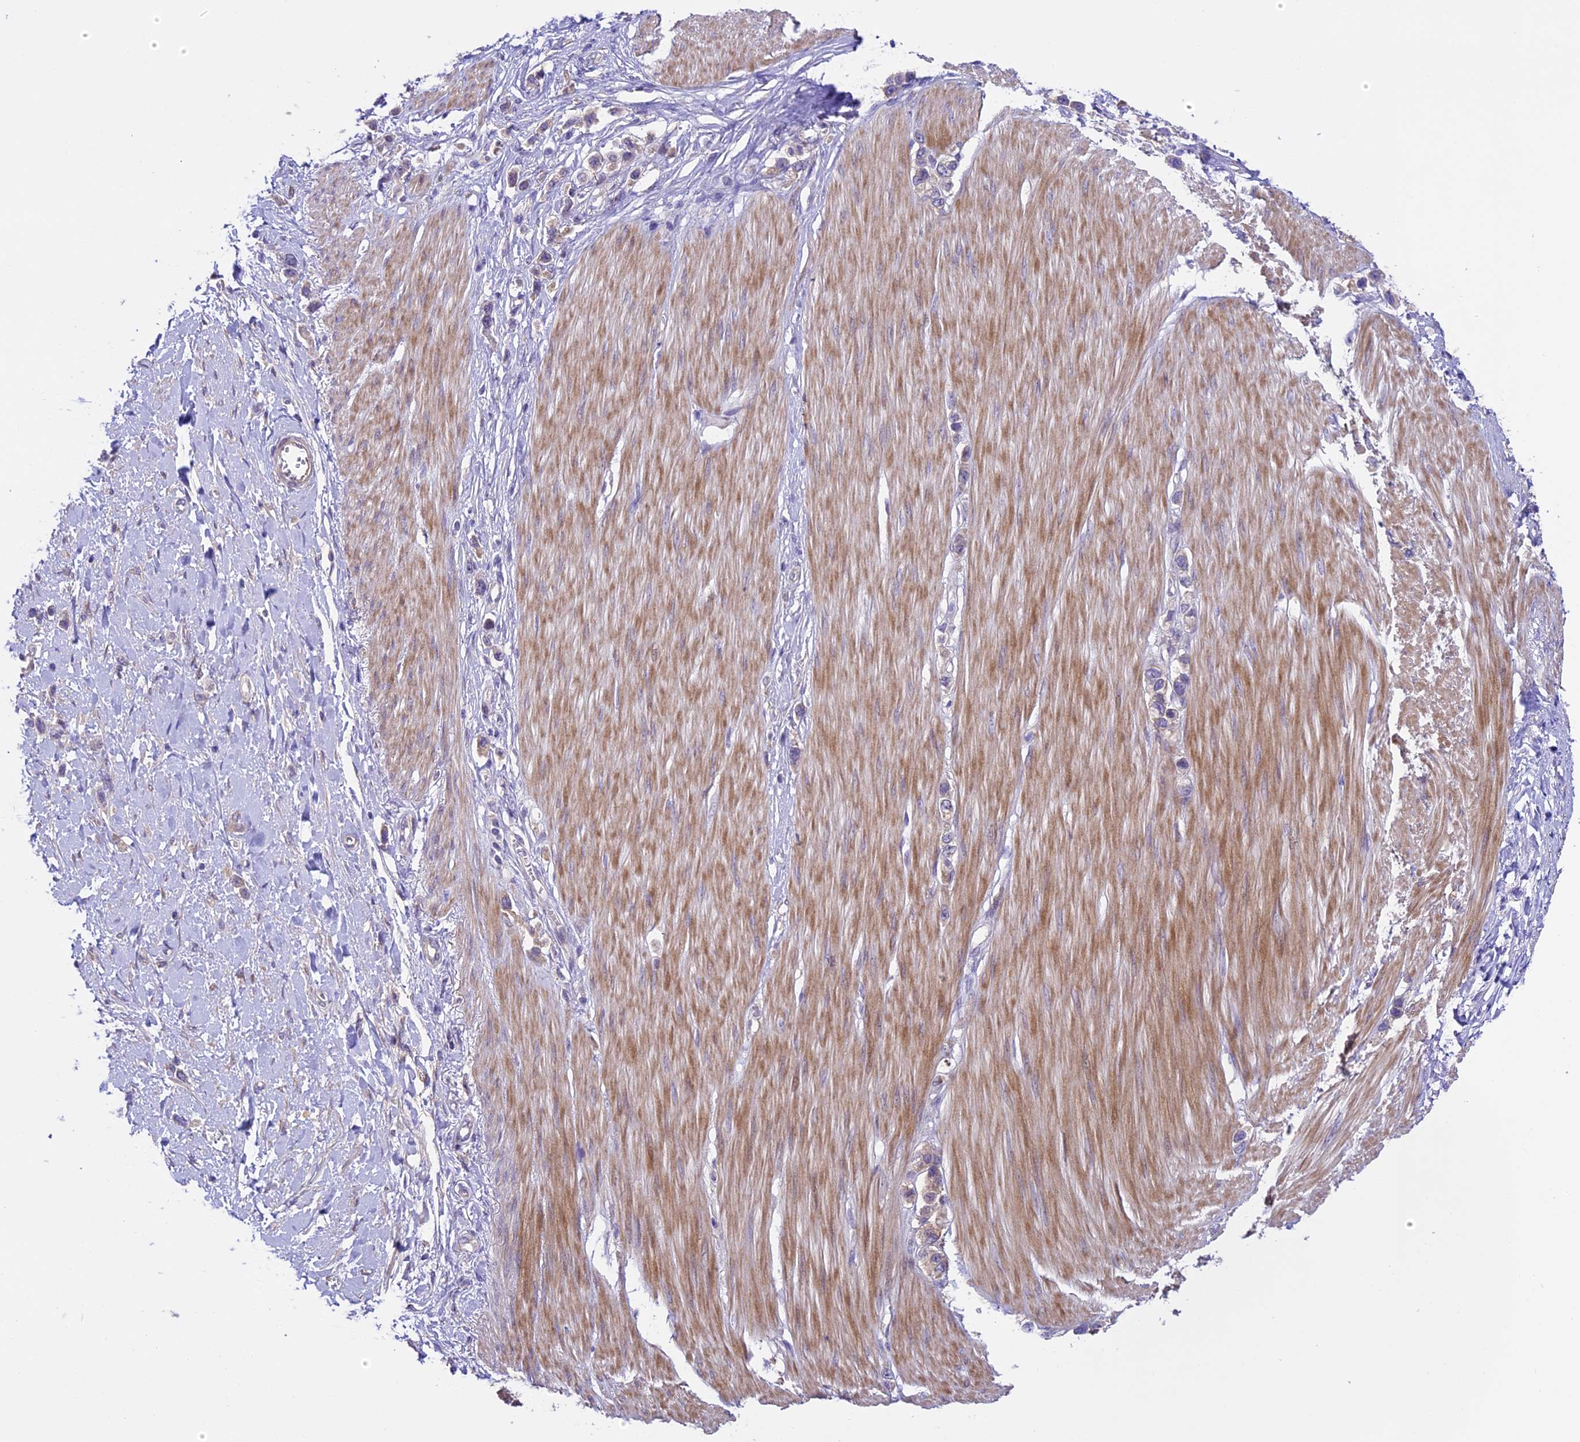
{"staining": {"intensity": "weak", "quantity": "25%-75%", "location": "cytoplasmic/membranous"}, "tissue": "stomach cancer", "cell_type": "Tumor cells", "image_type": "cancer", "snomed": [{"axis": "morphology", "description": "Adenocarcinoma, NOS"}, {"axis": "topography", "description": "Stomach"}], "caption": "Tumor cells show low levels of weak cytoplasmic/membranous positivity in approximately 25%-75% of cells in stomach adenocarcinoma. The protein is shown in brown color, while the nuclei are stained blue.", "gene": "SPIRE1", "patient": {"sex": "female", "age": 65}}